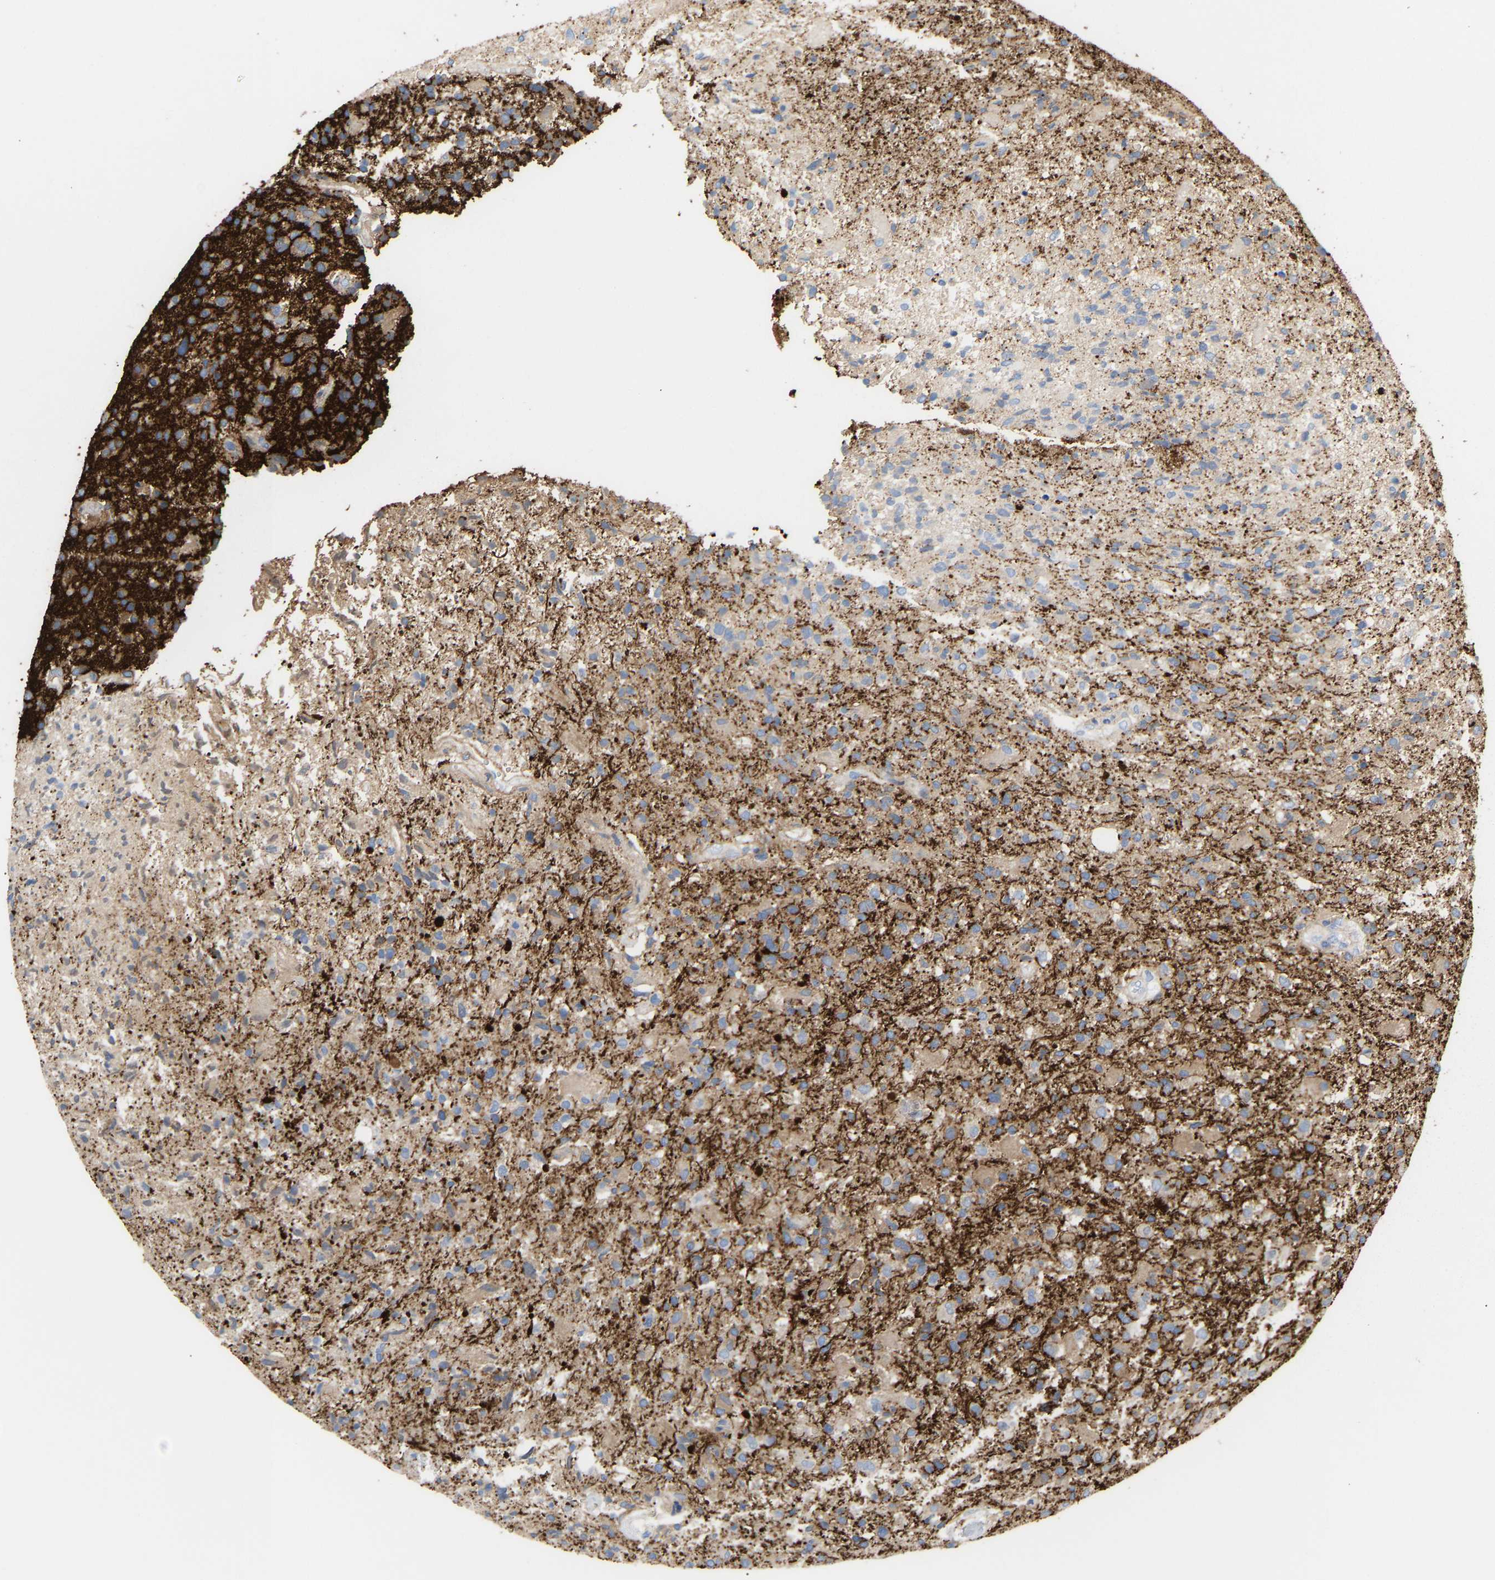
{"staining": {"intensity": "moderate", "quantity": "25%-75%", "location": "cytoplasmic/membranous"}, "tissue": "glioma", "cell_type": "Tumor cells", "image_type": "cancer", "snomed": [{"axis": "morphology", "description": "Glioma, malignant, High grade"}, {"axis": "topography", "description": "Brain"}], "caption": "Malignant glioma (high-grade) tissue demonstrates moderate cytoplasmic/membranous positivity in approximately 25%-75% of tumor cells, visualized by immunohistochemistry.", "gene": "AMPH", "patient": {"sex": "male", "age": 72}}